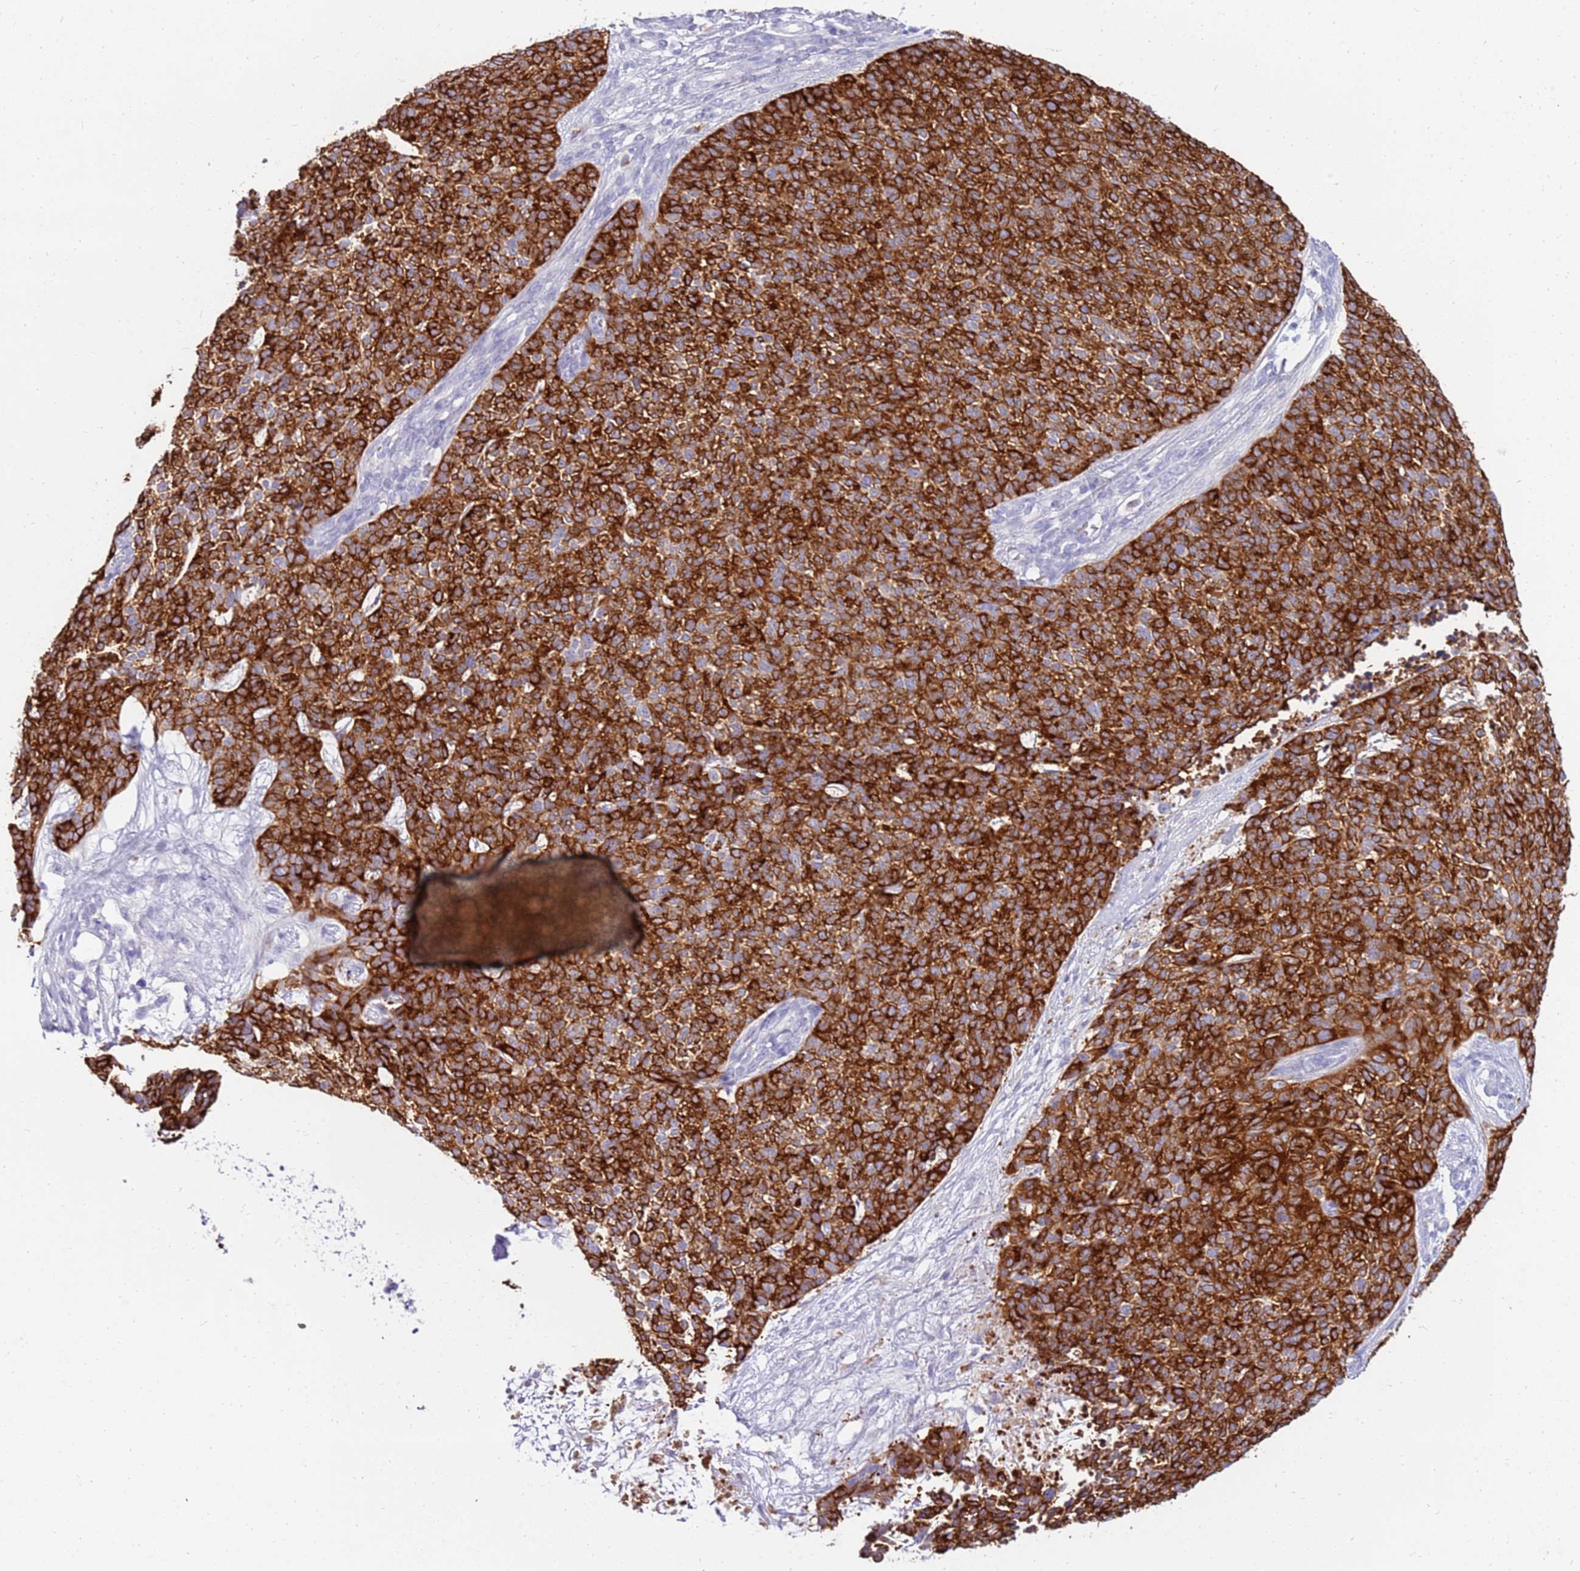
{"staining": {"intensity": "strong", "quantity": ">75%", "location": "cytoplasmic/membranous"}, "tissue": "skin cancer", "cell_type": "Tumor cells", "image_type": "cancer", "snomed": [{"axis": "morphology", "description": "Basal cell carcinoma"}, {"axis": "topography", "description": "Skin"}], "caption": "IHC of human skin cancer shows high levels of strong cytoplasmic/membranous positivity in about >75% of tumor cells.", "gene": "EVPLL", "patient": {"sex": "female", "age": 84}}